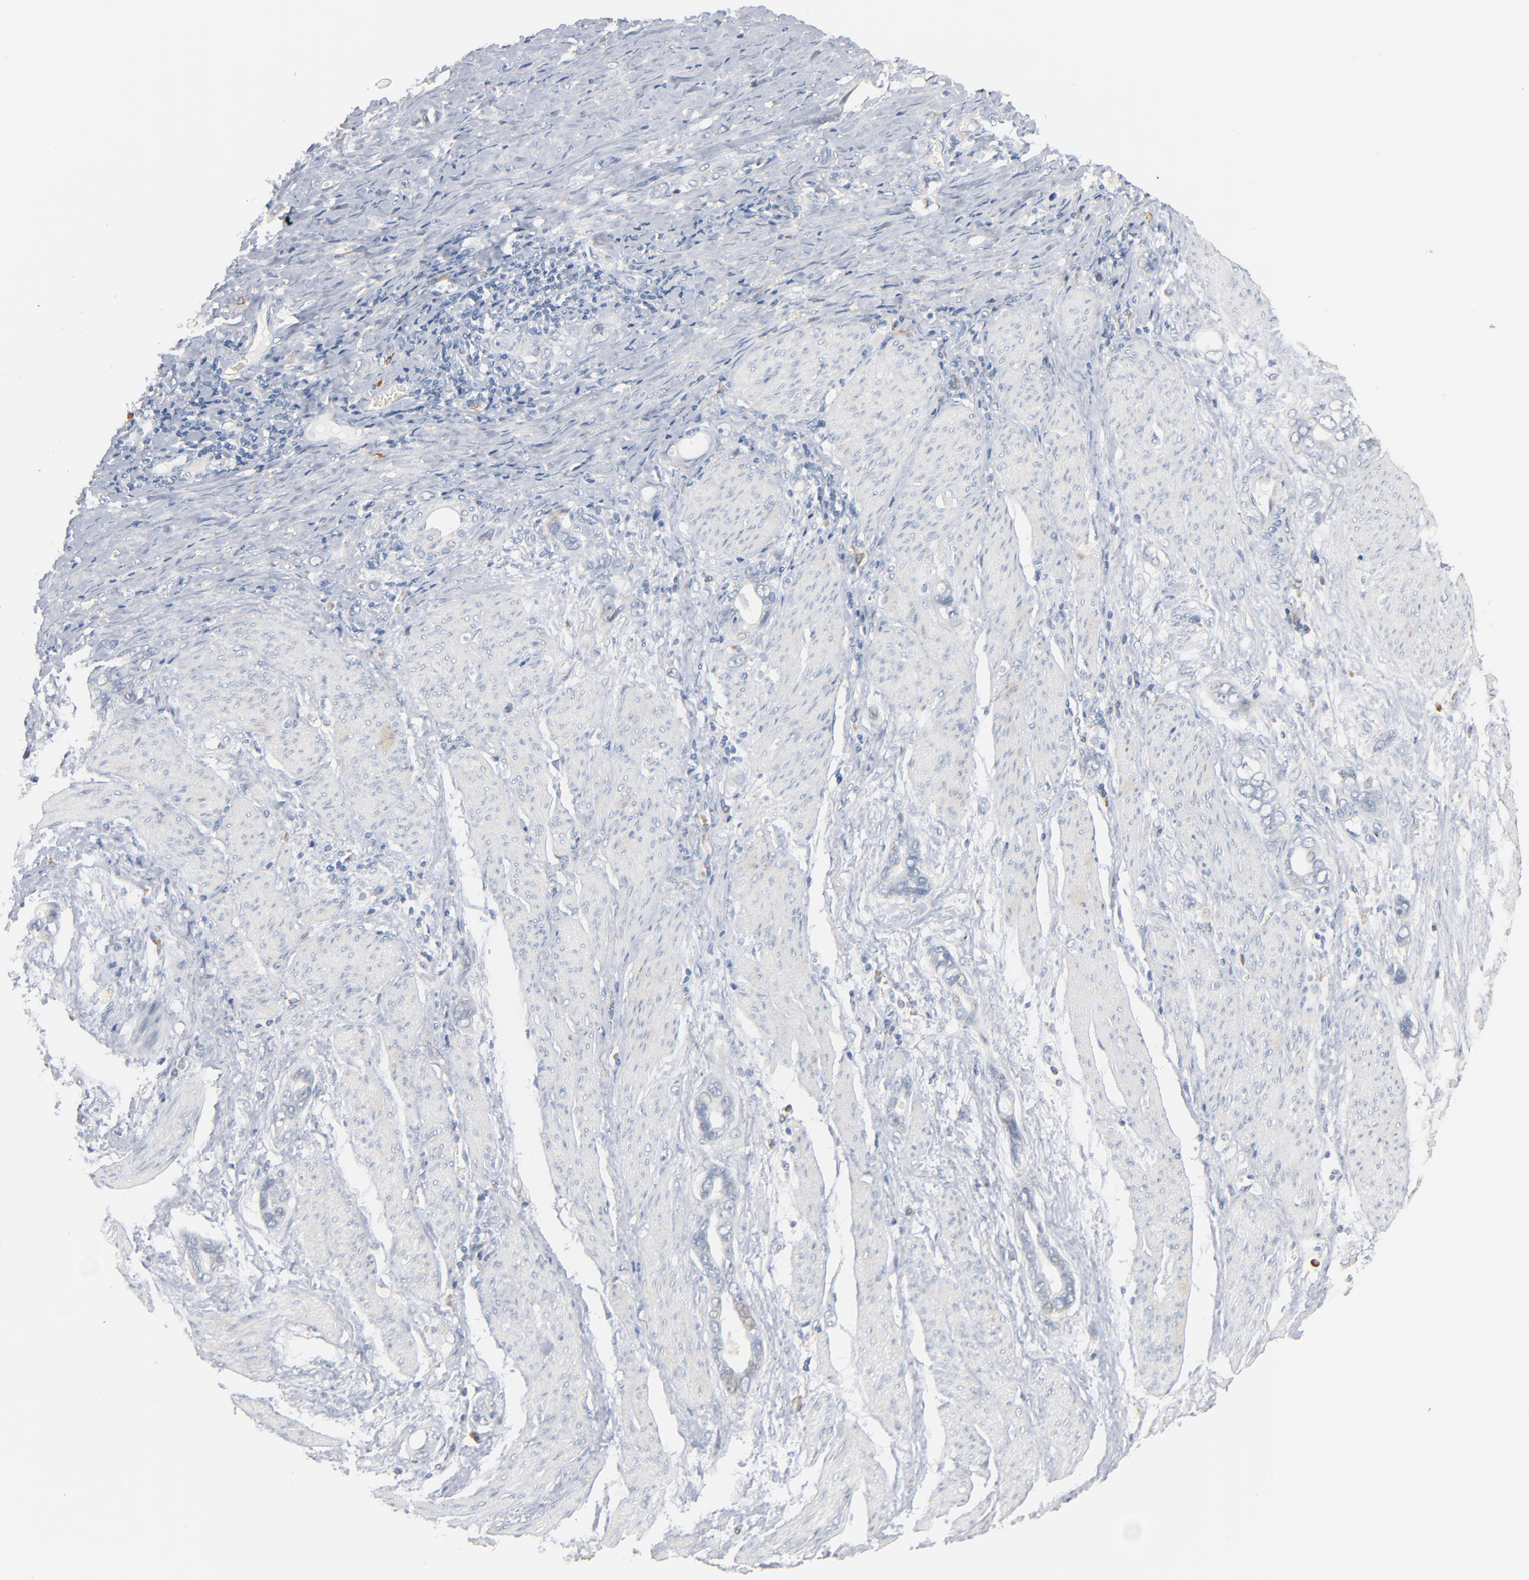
{"staining": {"intensity": "negative", "quantity": "none", "location": "none"}, "tissue": "stomach cancer", "cell_type": "Tumor cells", "image_type": "cancer", "snomed": [{"axis": "morphology", "description": "Adenocarcinoma, NOS"}, {"axis": "topography", "description": "Stomach"}], "caption": "High magnification brightfield microscopy of adenocarcinoma (stomach) stained with DAB (brown) and counterstained with hematoxylin (blue): tumor cells show no significant staining.", "gene": "ZDHHC8", "patient": {"sex": "male", "age": 78}}